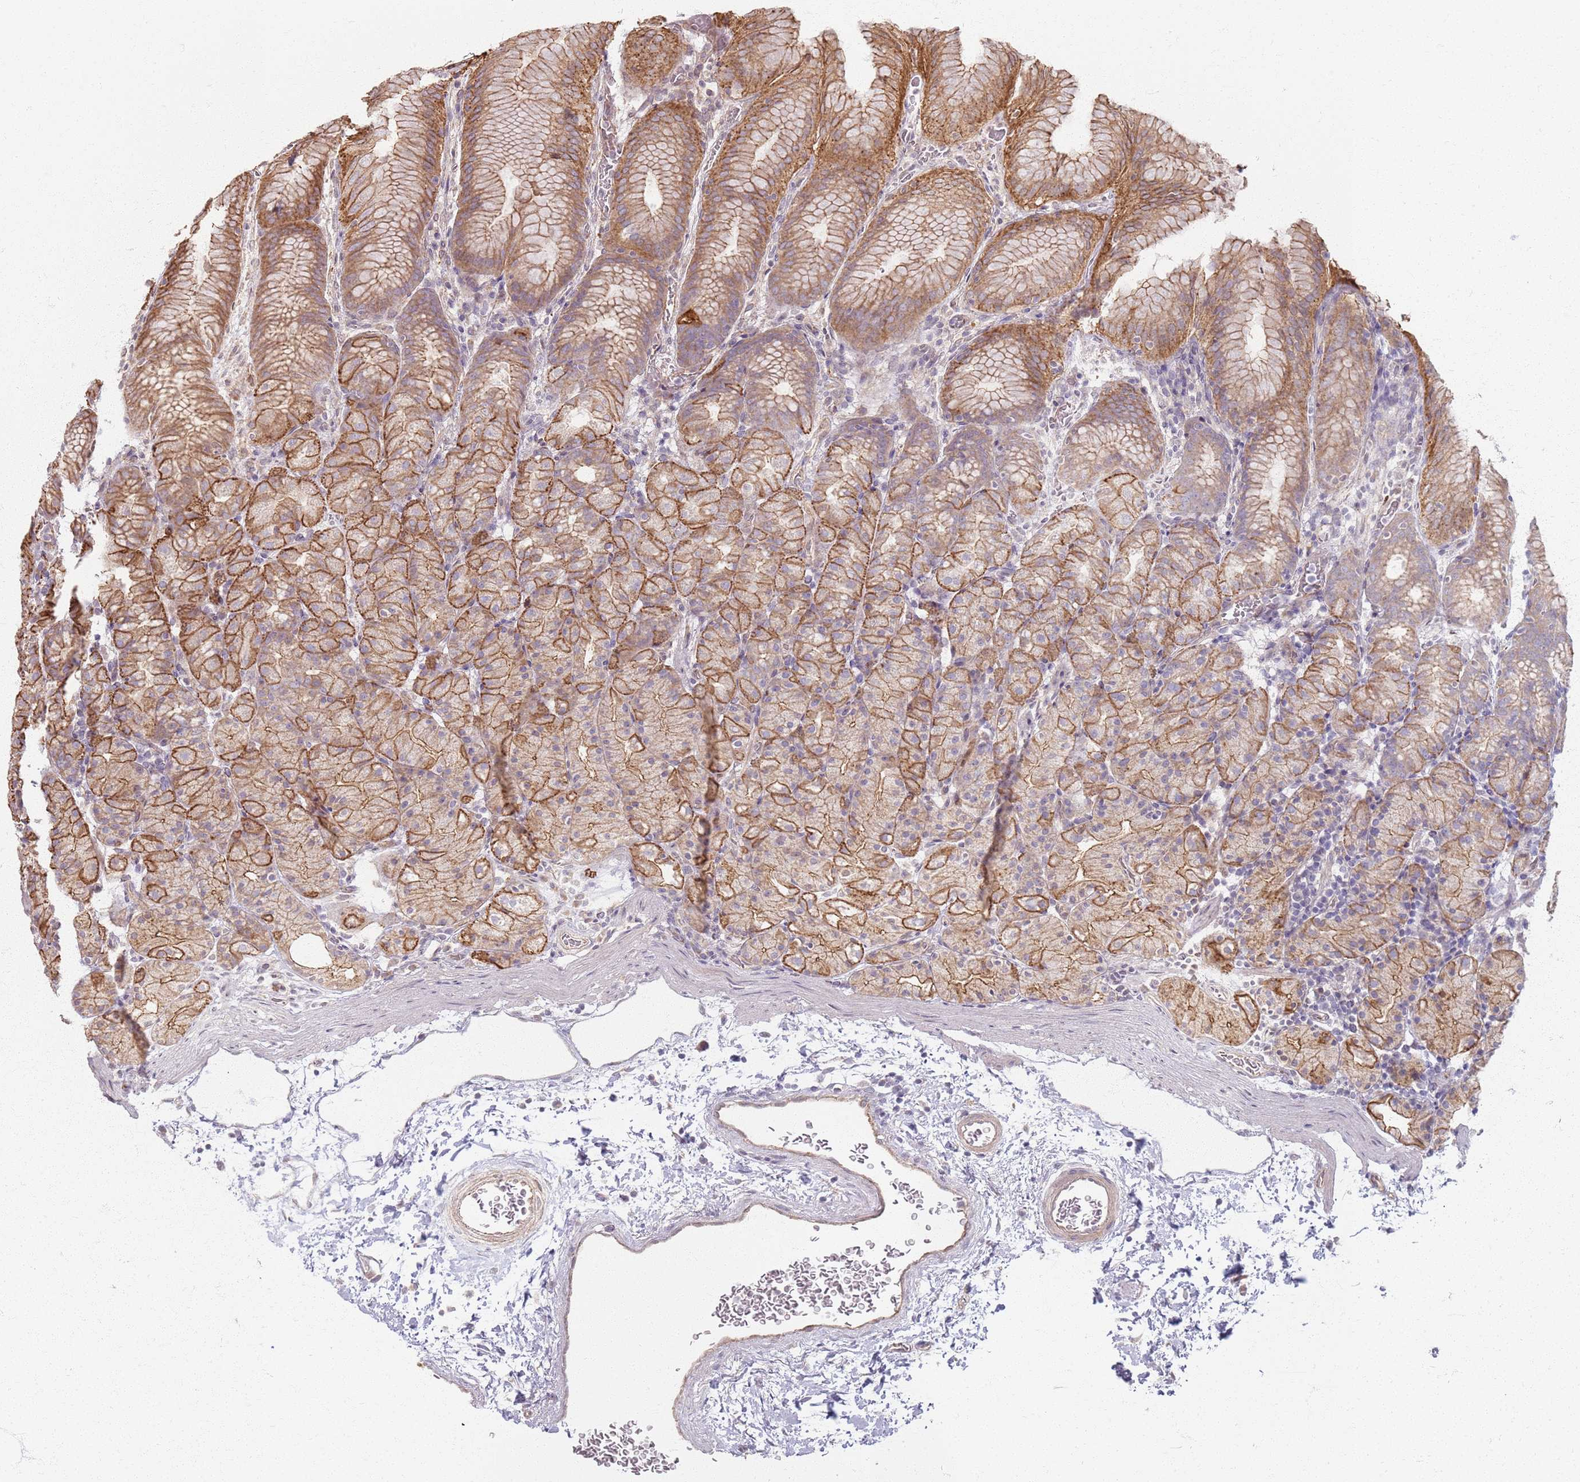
{"staining": {"intensity": "moderate", "quantity": ">75%", "location": "cytoplasmic/membranous"}, "tissue": "stomach", "cell_type": "Glandular cells", "image_type": "normal", "snomed": [{"axis": "morphology", "description": "Normal tissue, NOS"}, {"axis": "topography", "description": "Stomach, upper"}], "caption": "A medium amount of moderate cytoplasmic/membranous expression is seen in about >75% of glandular cells in benign stomach.", "gene": "KCNA5", "patient": {"sex": "male", "age": 48}}